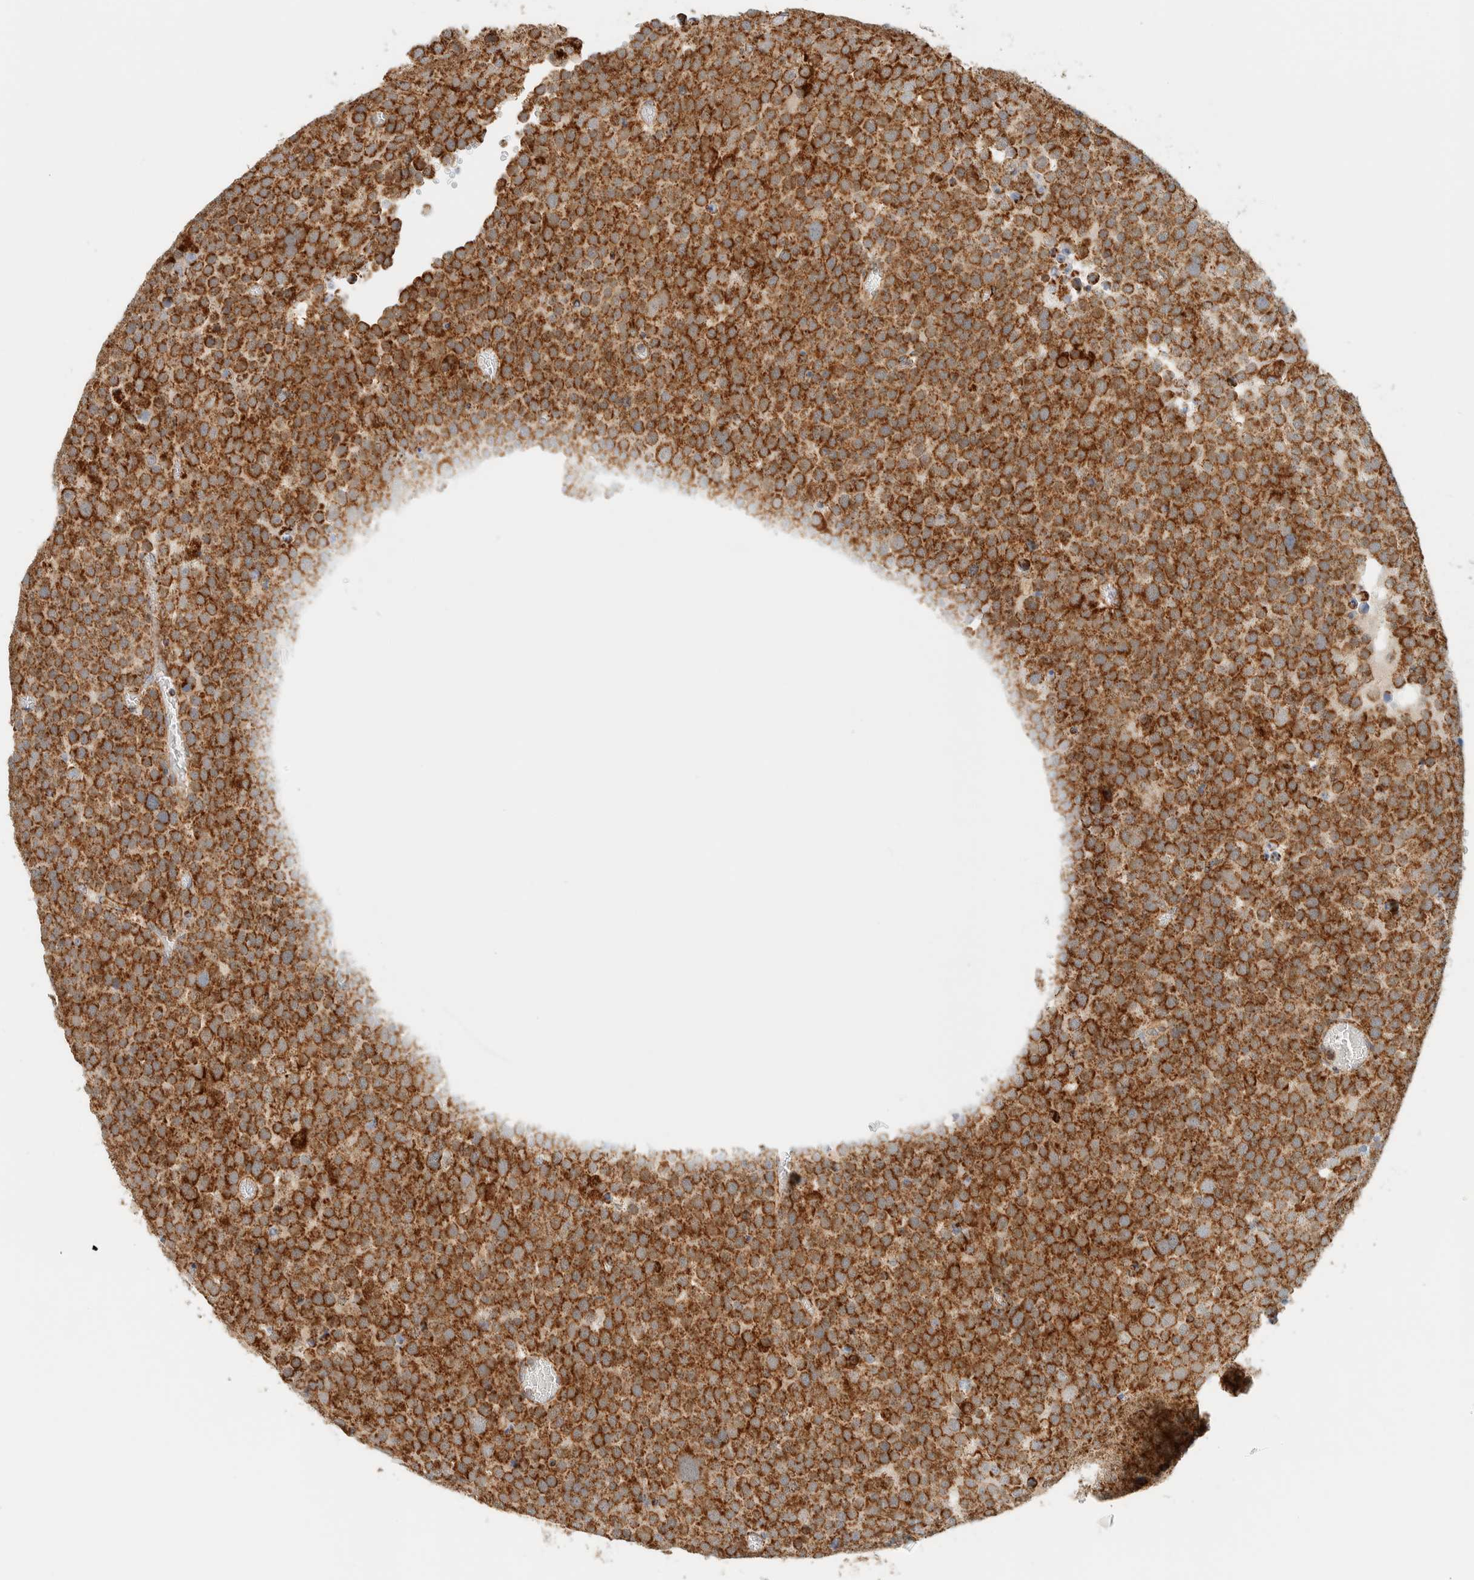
{"staining": {"intensity": "strong", "quantity": ">75%", "location": "cytoplasmic/membranous"}, "tissue": "testis cancer", "cell_type": "Tumor cells", "image_type": "cancer", "snomed": [{"axis": "morphology", "description": "Seminoma, NOS"}, {"axis": "topography", "description": "Testis"}], "caption": "Strong cytoplasmic/membranous positivity for a protein is identified in about >75% of tumor cells of seminoma (testis) using immunohistochemistry.", "gene": "KIFAP3", "patient": {"sex": "male", "age": 71}}